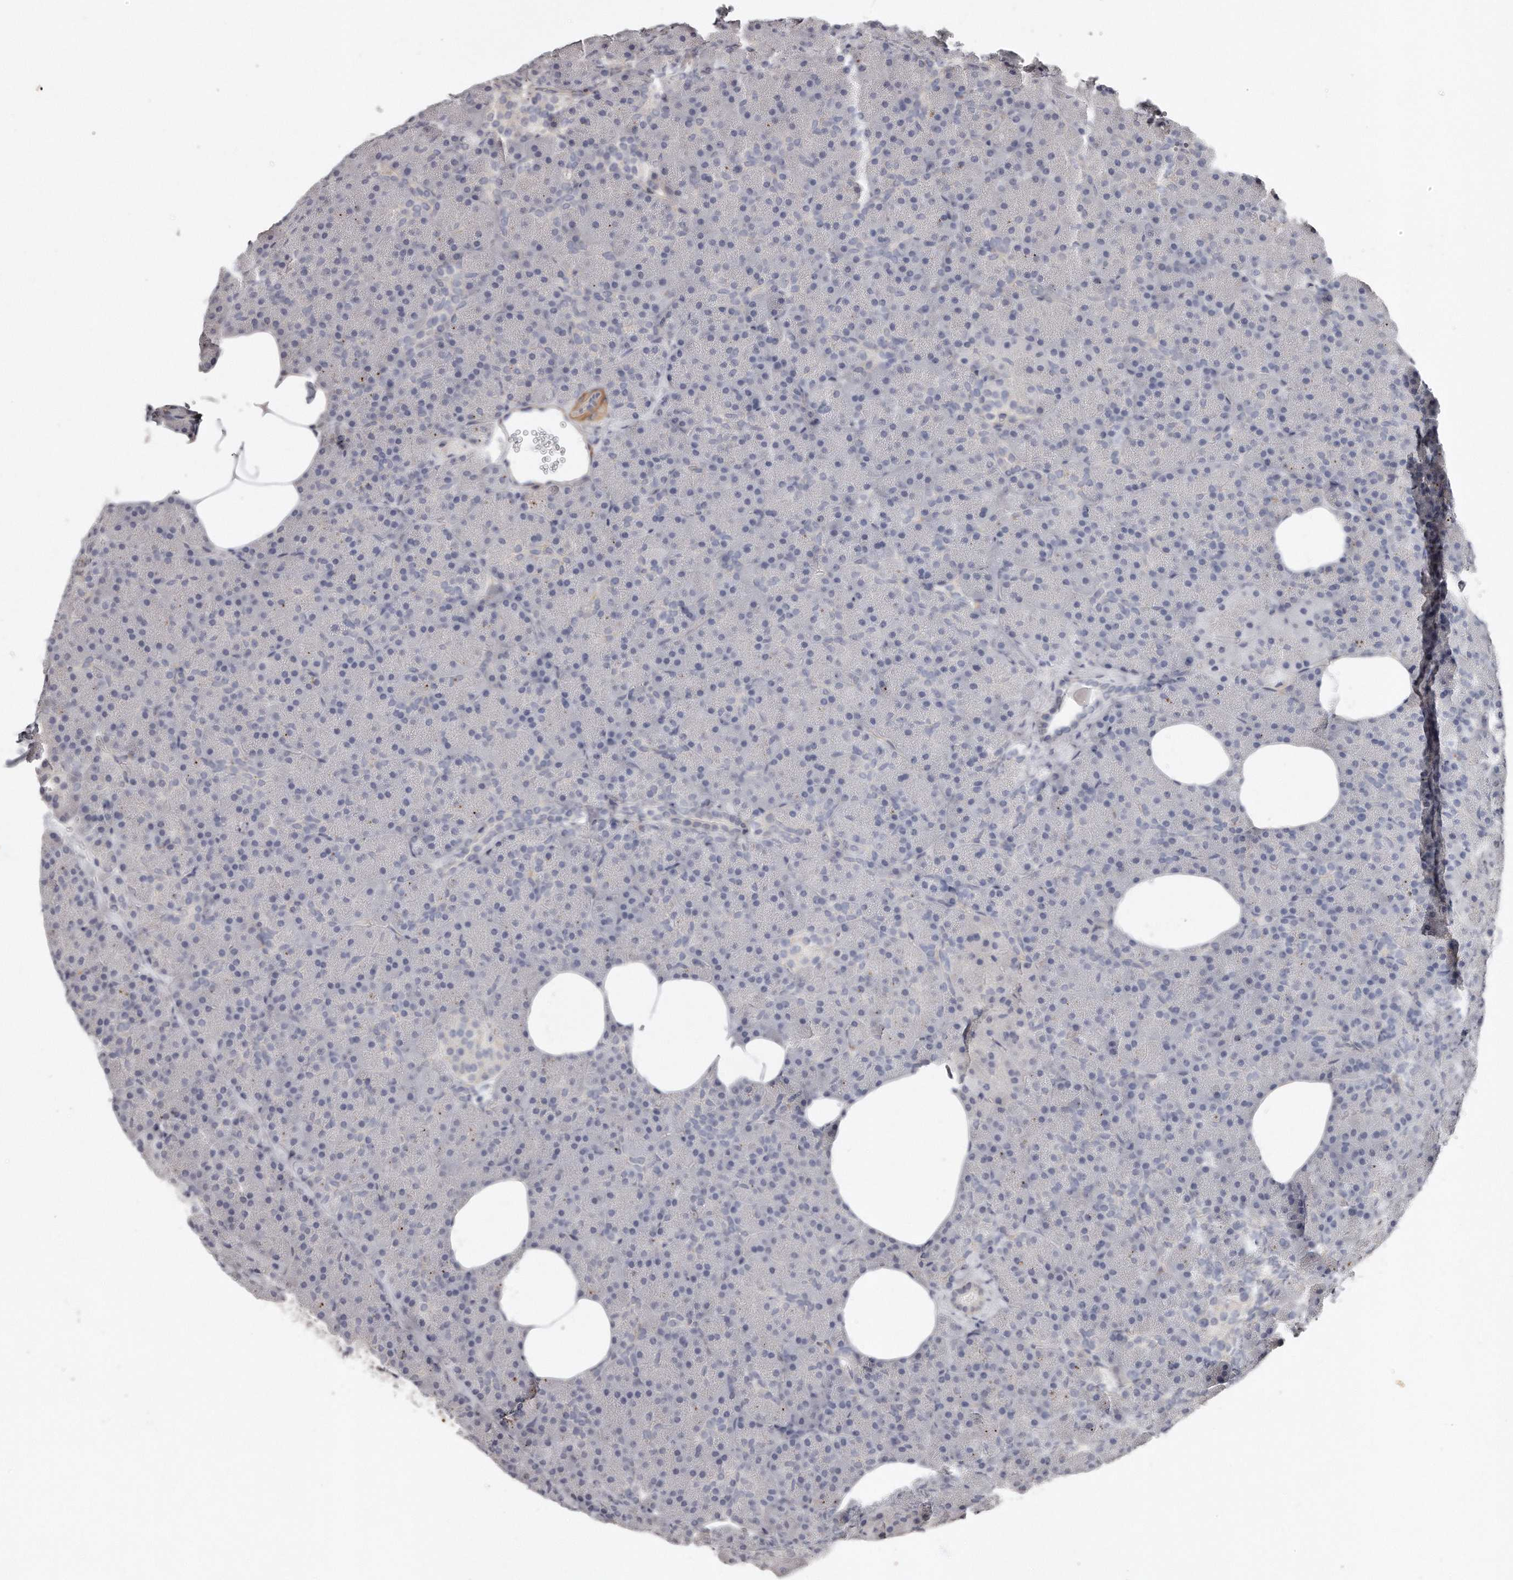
{"staining": {"intensity": "moderate", "quantity": "<25%", "location": "cytoplasmic/membranous"}, "tissue": "pancreas", "cell_type": "Exocrine glandular cells", "image_type": "normal", "snomed": [{"axis": "morphology", "description": "Normal tissue, NOS"}, {"axis": "morphology", "description": "Carcinoid, malignant, NOS"}, {"axis": "topography", "description": "Pancreas"}], "caption": "Immunohistochemical staining of unremarkable pancreas shows low levels of moderate cytoplasmic/membranous expression in about <25% of exocrine glandular cells. Nuclei are stained in blue.", "gene": "LMOD1", "patient": {"sex": "female", "age": 35}}